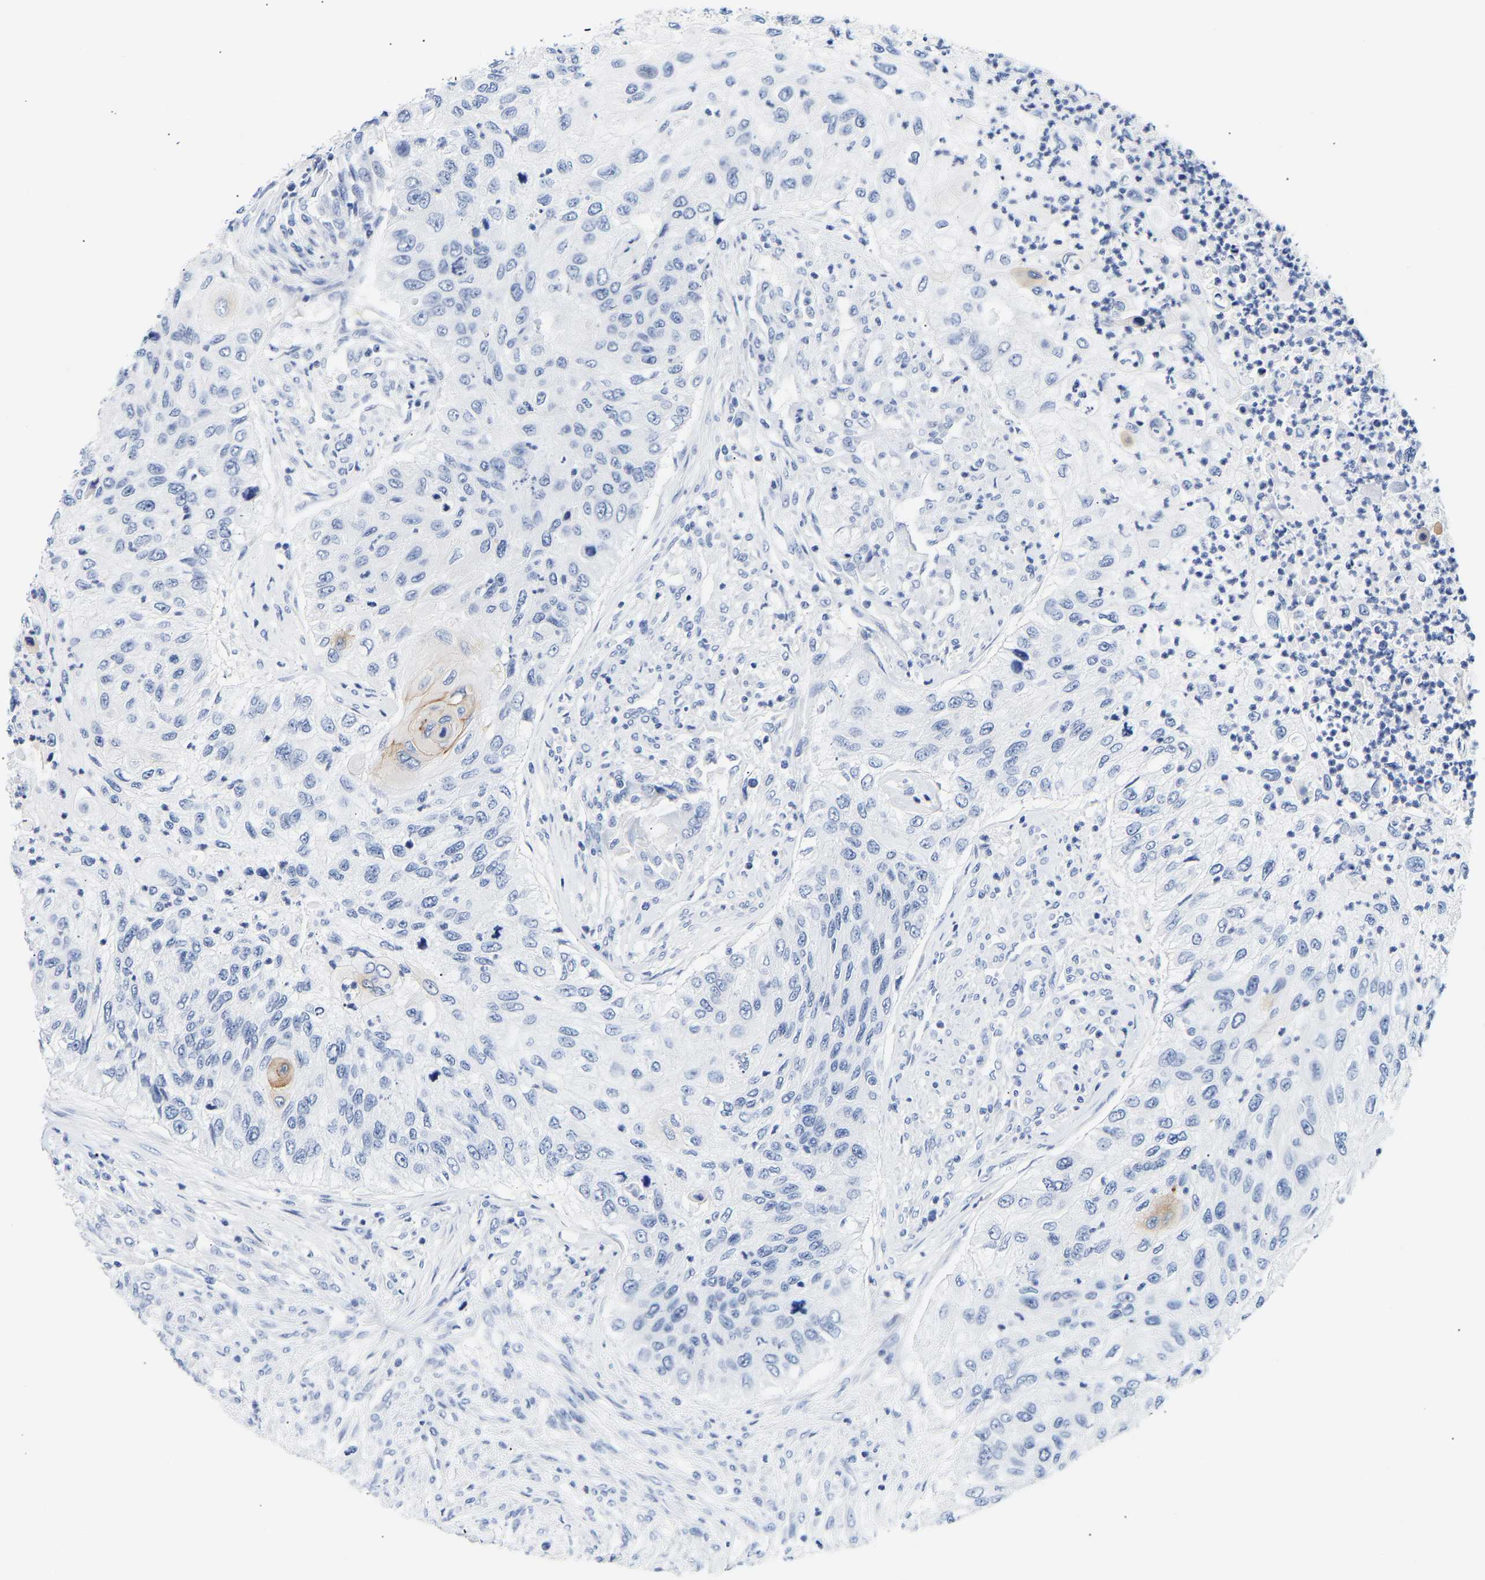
{"staining": {"intensity": "negative", "quantity": "none", "location": "none"}, "tissue": "urothelial cancer", "cell_type": "Tumor cells", "image_type": "cancer", "snomed": [{"axis": "morphology", "description": "Urothelial carcinoma, High grade"}, {"axis": "topography", "description": "Urinary bladder"}], "caption": "A photomicrograph of urothelial carcinoma (high-grade) stained for a protein exhibits no brown staining in tumor cells.", "gene": "SPINK2", "patient": {"sex": "female", "age": 60}}